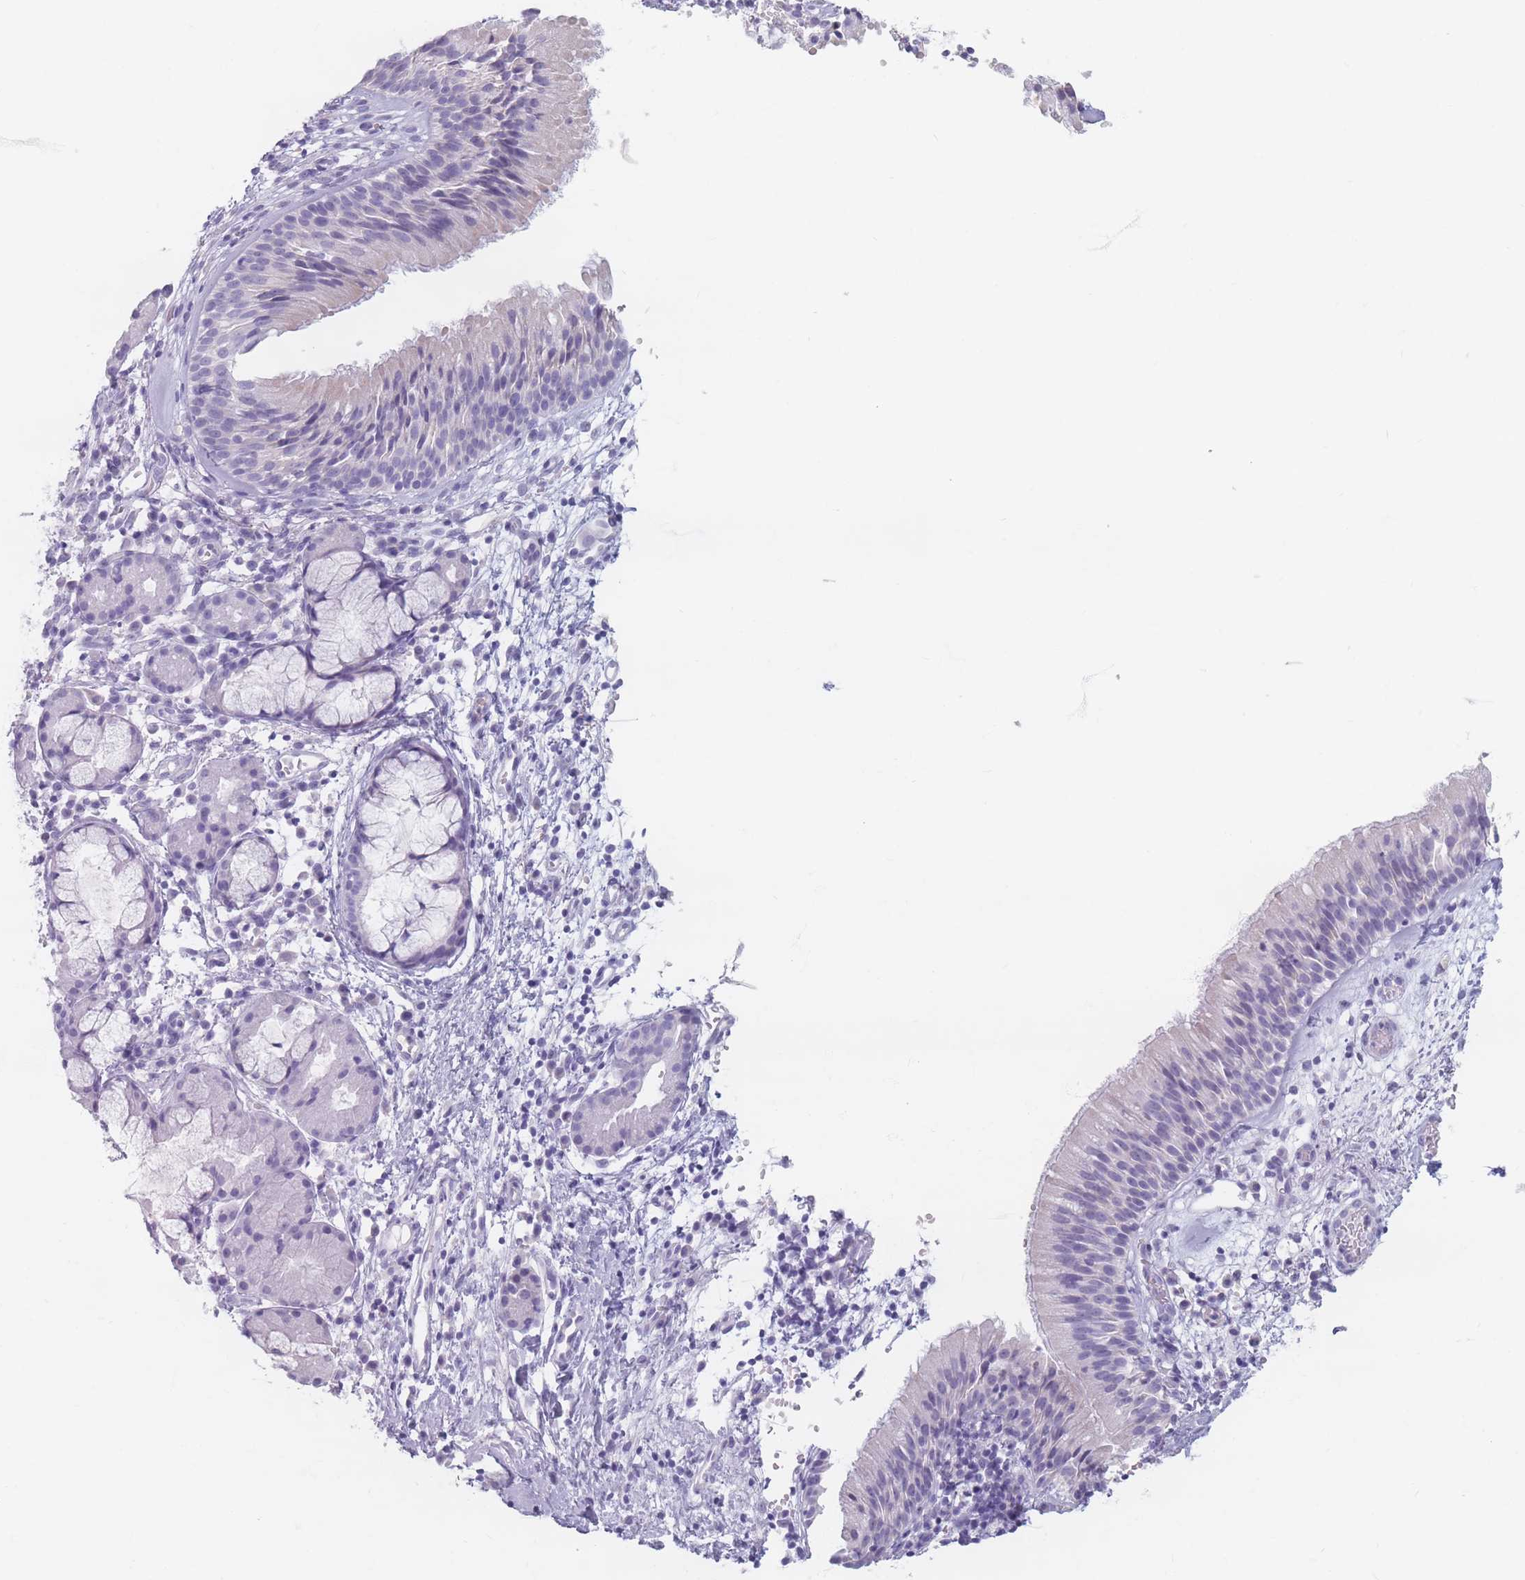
{"staining": {"intensity": "negative", "quantity": "none", "location": "none"}, "tissue": "nasopharynx", "cell_type": "Respiratory epithelial cells", "image_type": "normal", "snomed": [{"axis": "morphology", "description": "Normal tissue, NOS"}, {"axis": "topography", "description": "Nasopharynx"}], "caption": "Respiratory epithelial cells are negative for protein expression in normal human nasopharynx. (DAB IHC visualized using brightfield microscopy, high magnification).", "gene": "PIGM", "patient": {"sex": "male", "age": 65}}